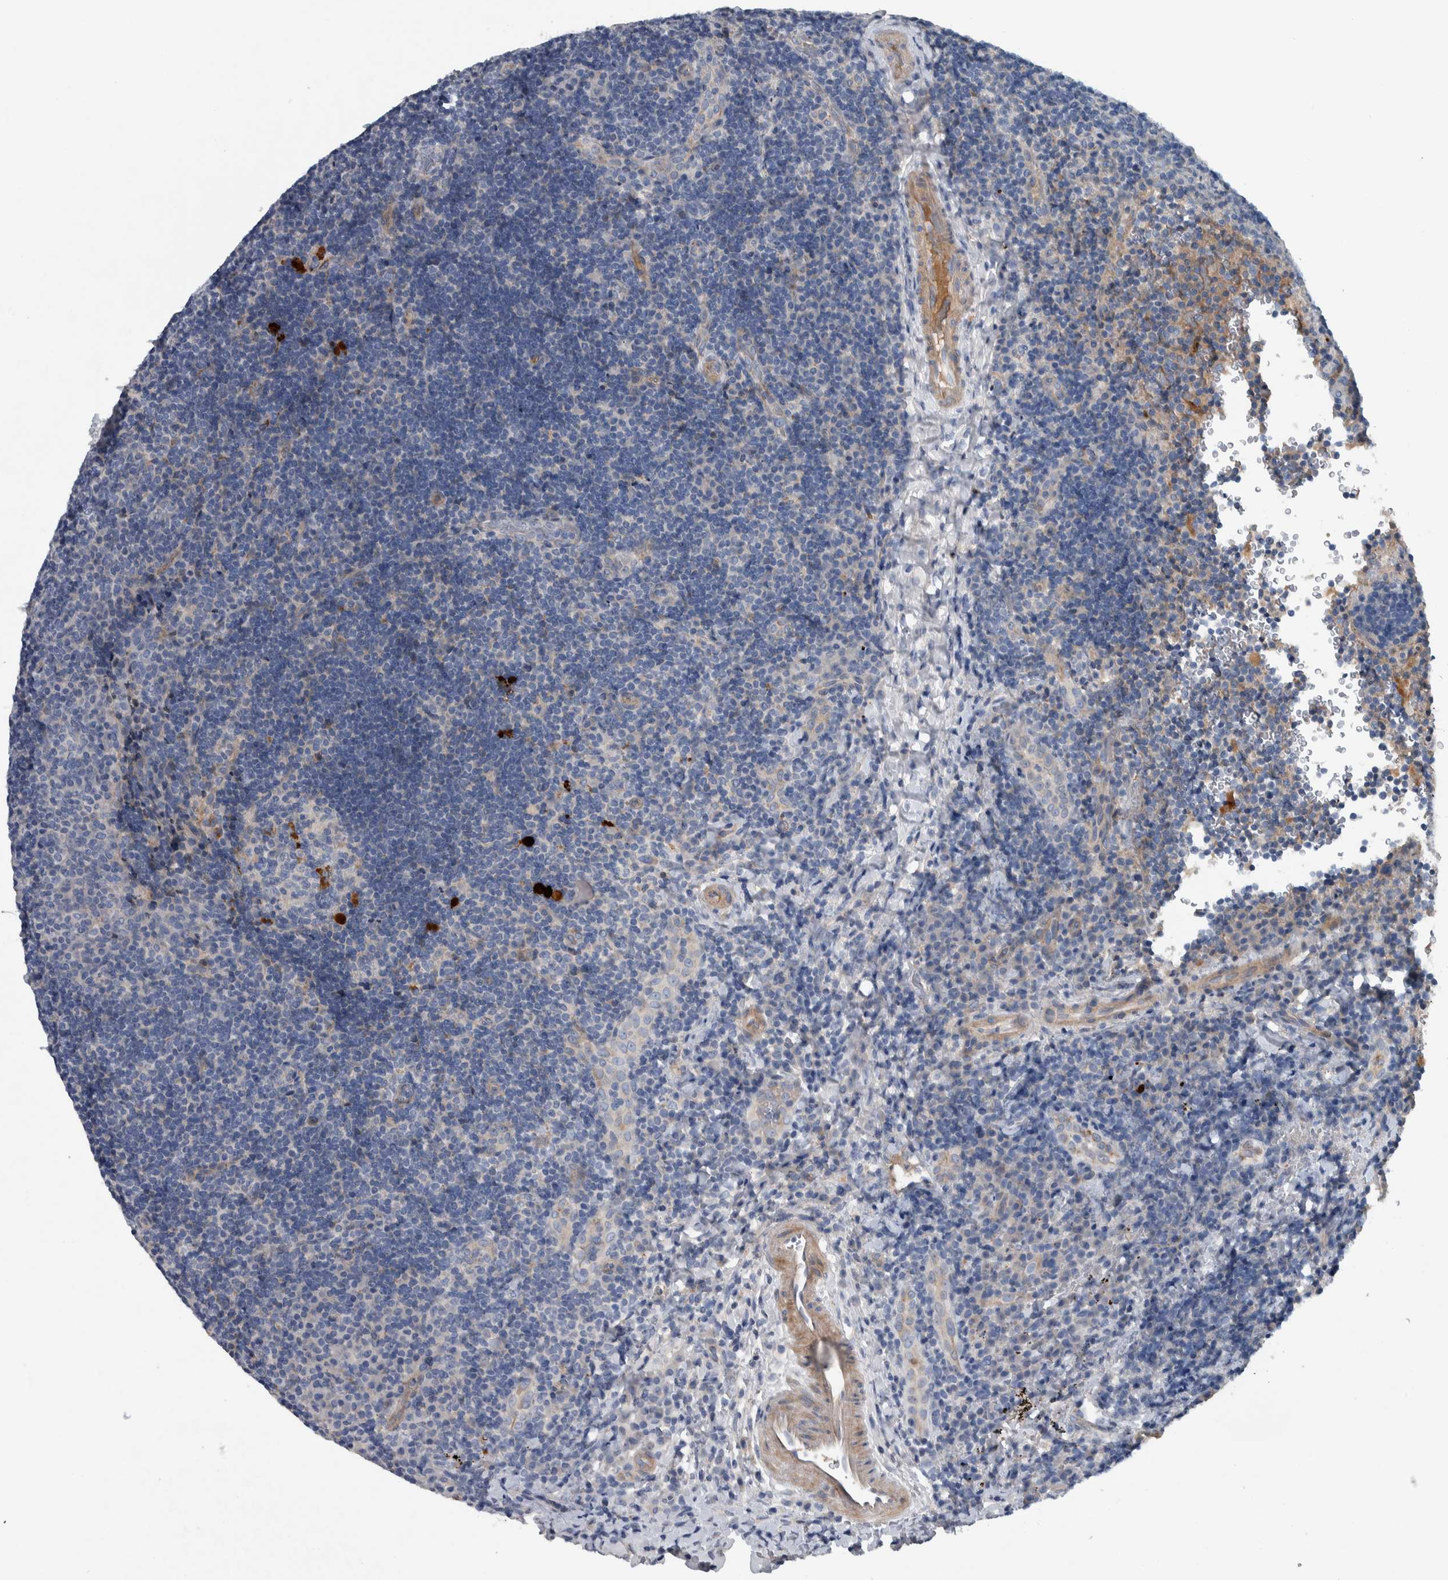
{"staining": {"intensity": "negative", "quantity": "none", "location": "none"}, "tissue": "lymphoma", "cell_type": "Tumor cells", "image_type": "cancer", "snomed": [{"axis": "morphology", "description": "Malignant lymphoma, non-Hodgkin's type, High grade"}, {"axis": "topography", "description": "Tonsil"}], "caption": "High magnification brightfield microscopy of lymphoma stained with DAB (brown) and counterstained with hematoxylin (blue): tumor cells show no significant staining.", "gene": "SERPINC1", "patient": {"sex": "female", "age": 36}}